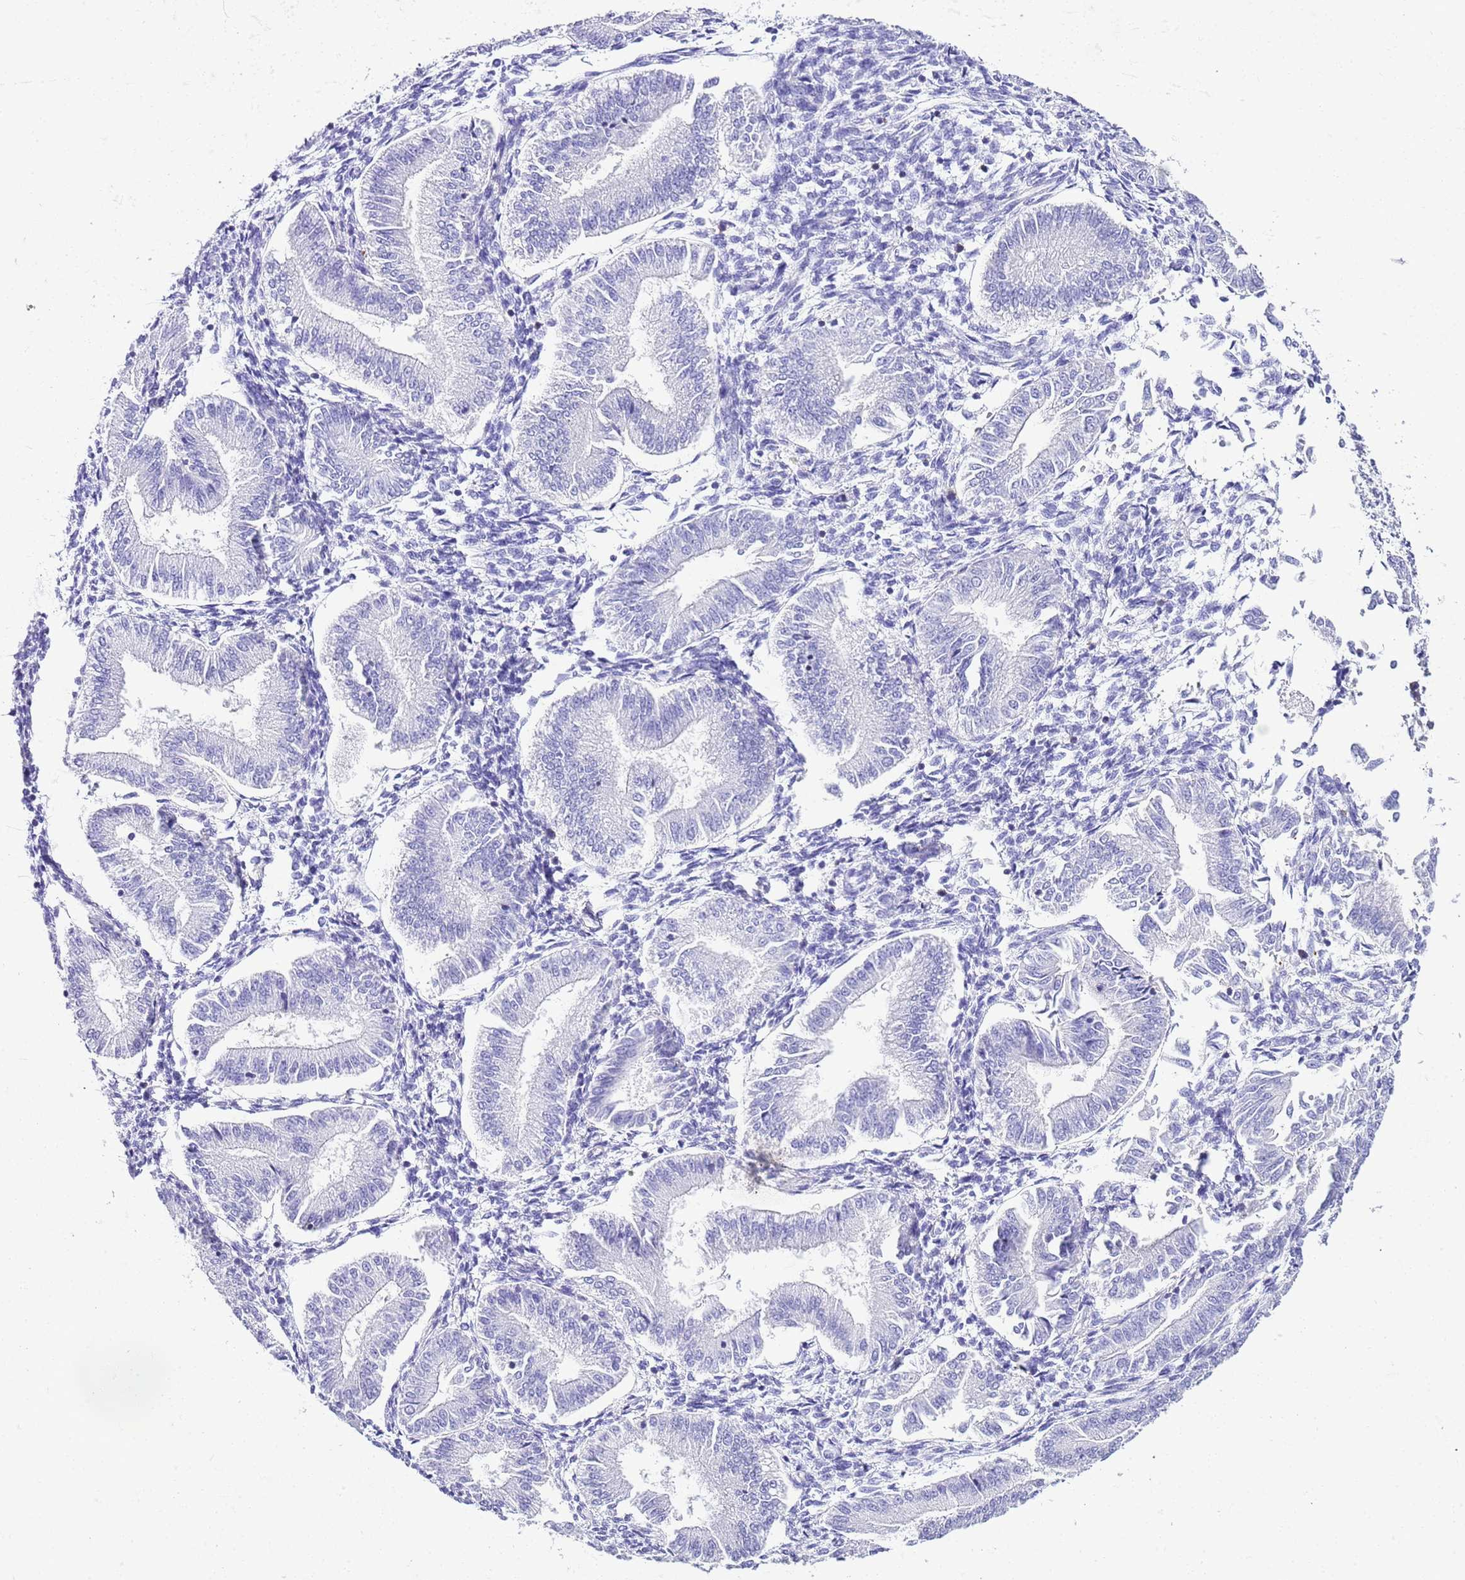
{"staining": {"intensity": "negative", "quantity": "none", "location": "none"}, "tissue": "endometrium", "cell_type": "Cells in endometrial stroma", "image_type": "normal", "snomed": [{"axis": "morphology", "description": "Normal tissue, NOS"}, {"axis": "topography", "description": "Endometrium"}], "caption": "High power microscopy micrograph of an immunohistochemistry micrograph of normal endometrium, revealing no significant positivity in cells in endometrial stroma. (DAB (3,3'-diaminobenzidine) immunohistochemistry with hematoxylin counter stain).", "gene": "CNN2", "patient": {"sex": "female", "age": 39}}